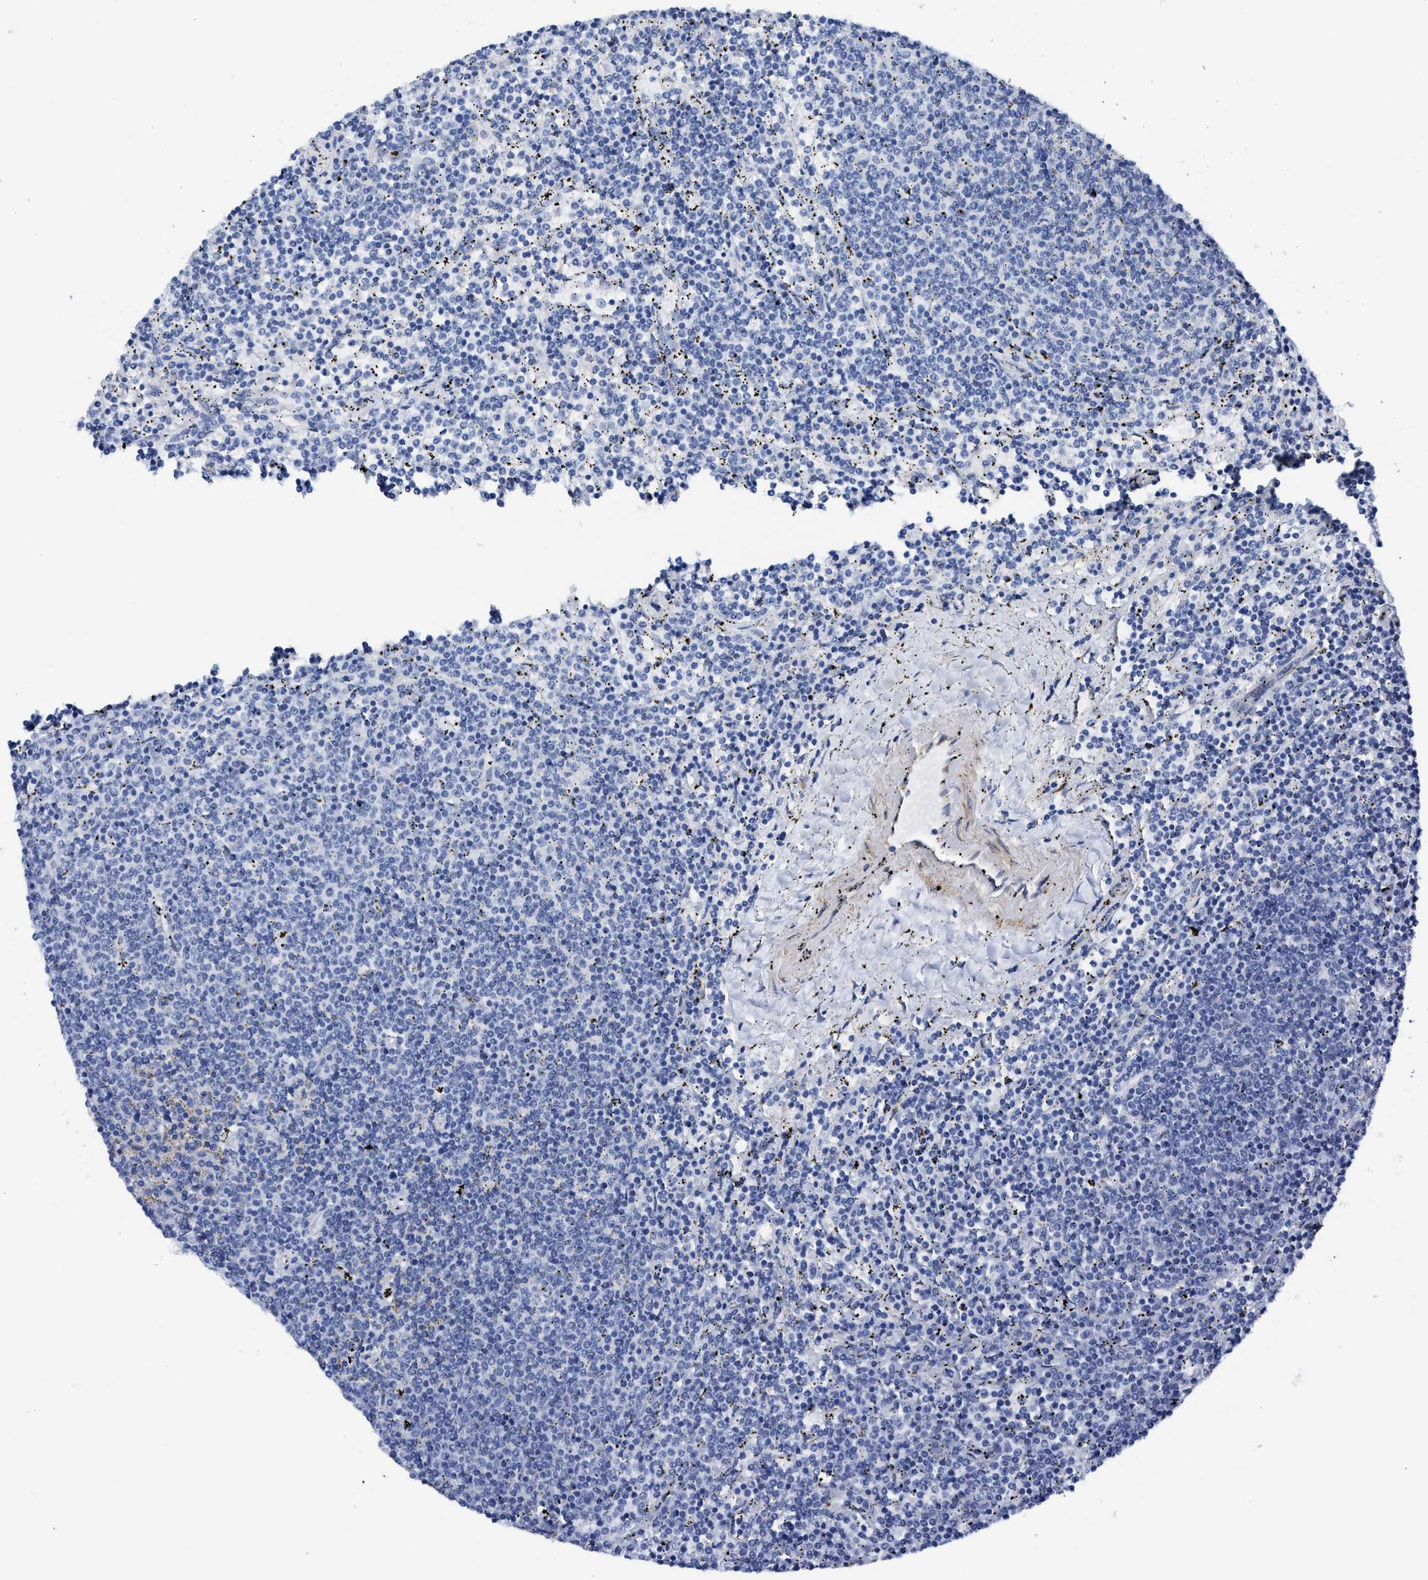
{"staining": {"intensity": "negative", "quantity": "none", "location": "none"}, "tissue": "lymphoma", "cell_type": "Tumor cells", "image_type": "cancer", "snomed": [{"axis": "morphology", "description": "Malignant lymphoma, non-Hodgkin's type, Low grade"}, {"axis": "topography", "description": "Spleen"}], "caption": "Tumor cells show no significant protein staining in low-grade malignant lymphoma, non-Hodgkin's type.", "gene": "TUB", "patient": {"sex": "female", "age": 50}}